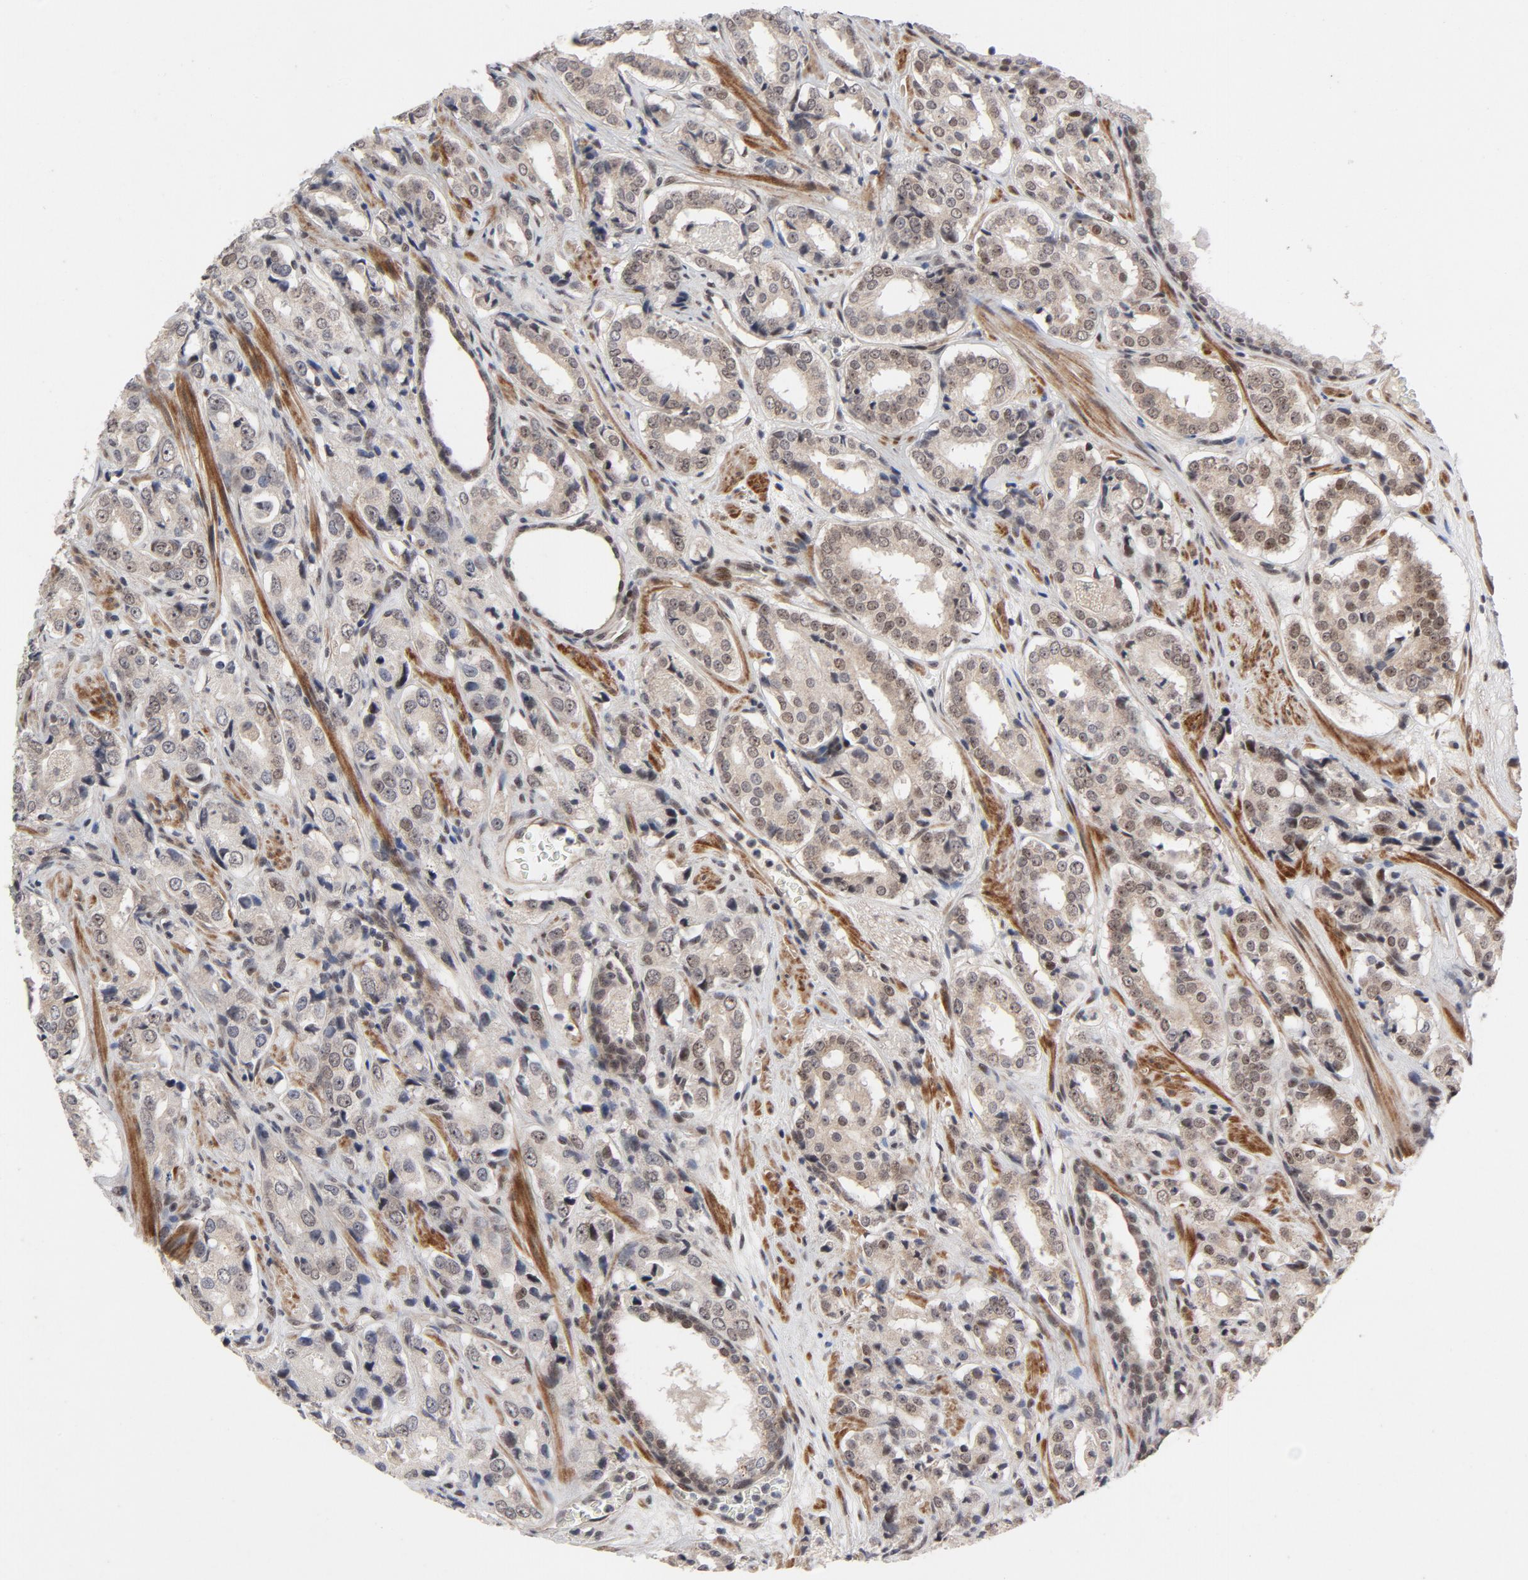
{"staining": {"intensity": "moderate", "quantity": ">75%", "location": "nuclear"}, "tissue": "prostate cancer", "cell_type": "Tumor cells", "image_type": "cancer", "snomed": [{"axis": "morphology", "description": "Adenocarcinoma, Medium grade"}, {"axis": "topography", "description": "Prostate"}], "caption": "IHC of human prostate adenocarcinoma (medium-grade) shows medium levels of moderate nuclear staining in about >75% of tumor cells. The staining is performed using DAB (3,3'-diaminobenzidine) brown chromogen to label protein expression. The nuclei are counter-stained blue using hematoxylin.", "gene": "ZKSCAN8", "patient": {"sex": "male", "age": 60}}